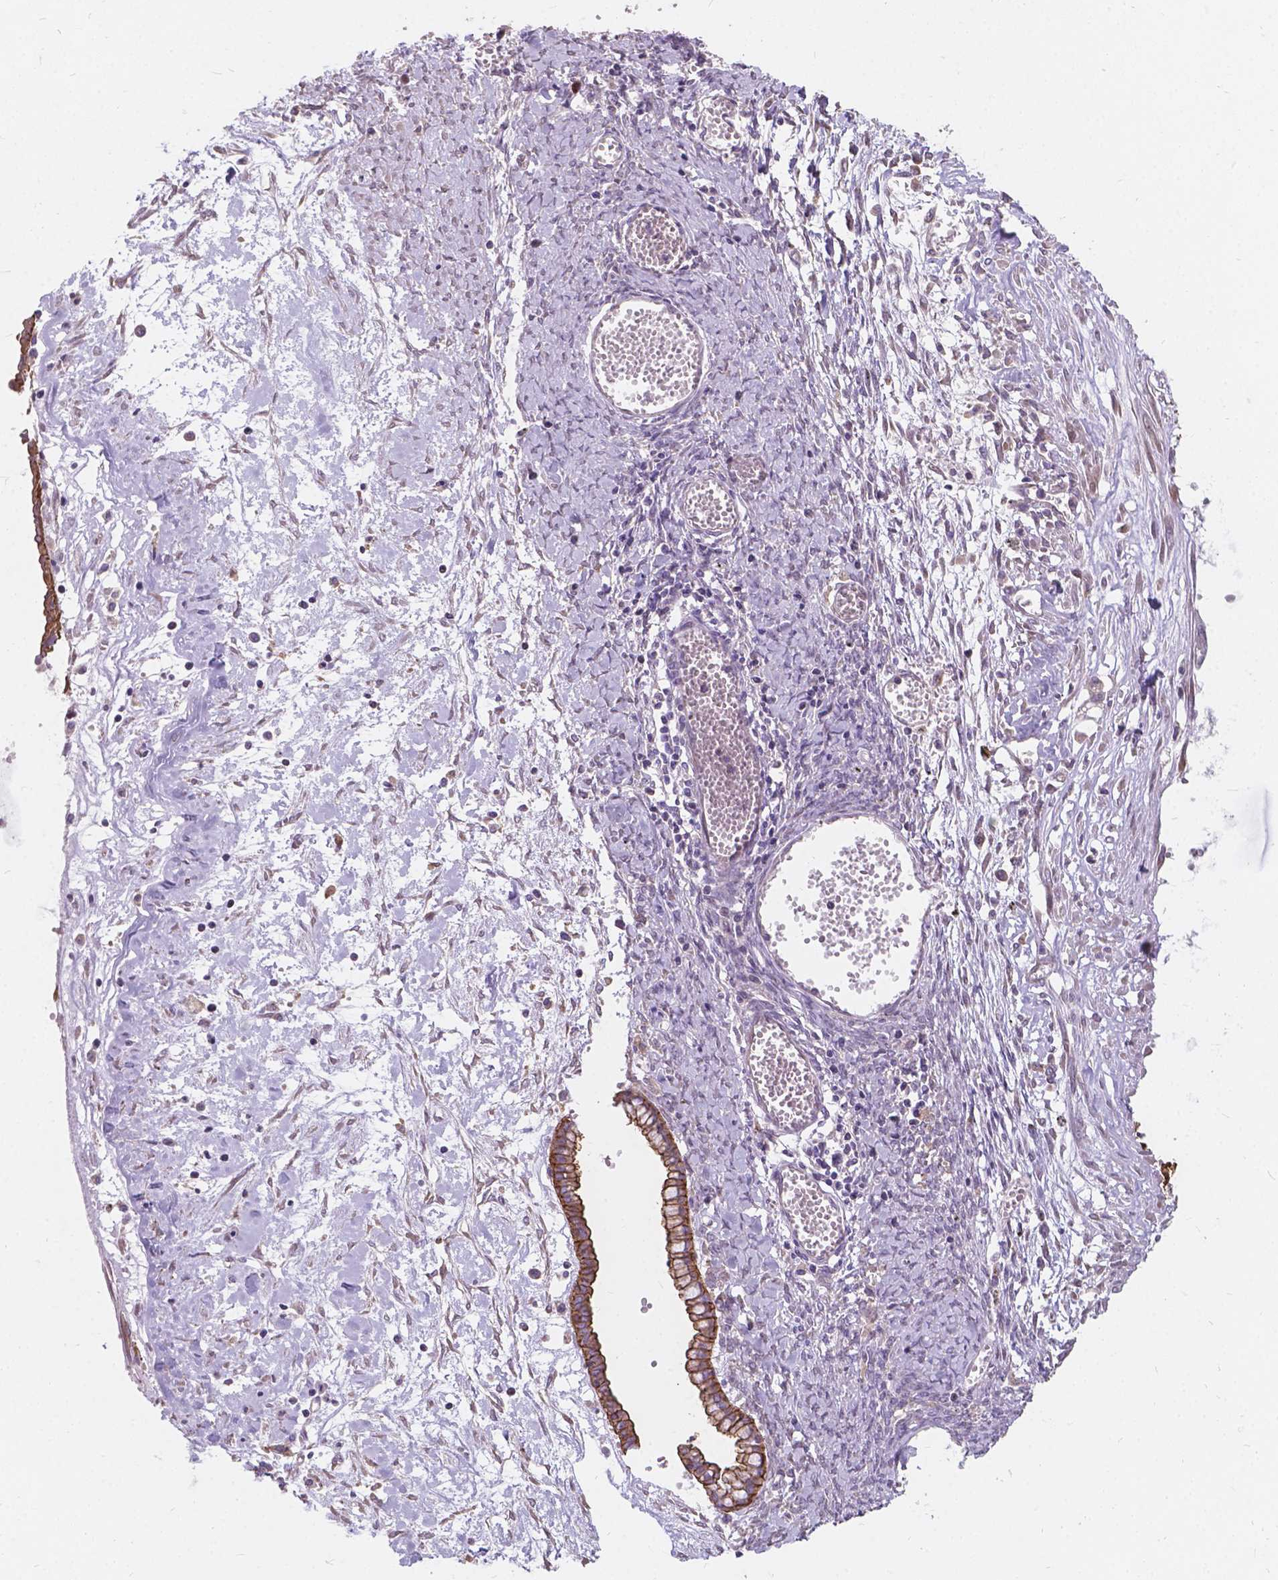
{"staining": {"intensity": "moderate", "quantity": ">75%", "location": "cytoplasmic/membranous"}, "tissue": "ovarian cancer", "cell_type": "Tumor cells", "image_type": "cancer", "snomed": [{"axis": "morphology", "description": "Cystadenocarcinoma, mucinous, NOS"}, {"axis": "topography", "description": "Ovary"}], "caption": "Immunohistochemistry (IHC) of human ovarian mucinous cystadenocarcinoma shows medium levels of moderate cytoplasmic/membranous expression in about >75% of tumor cells.", "gene": "MYH14", "patient": {"sex": "female", "age": 67}}